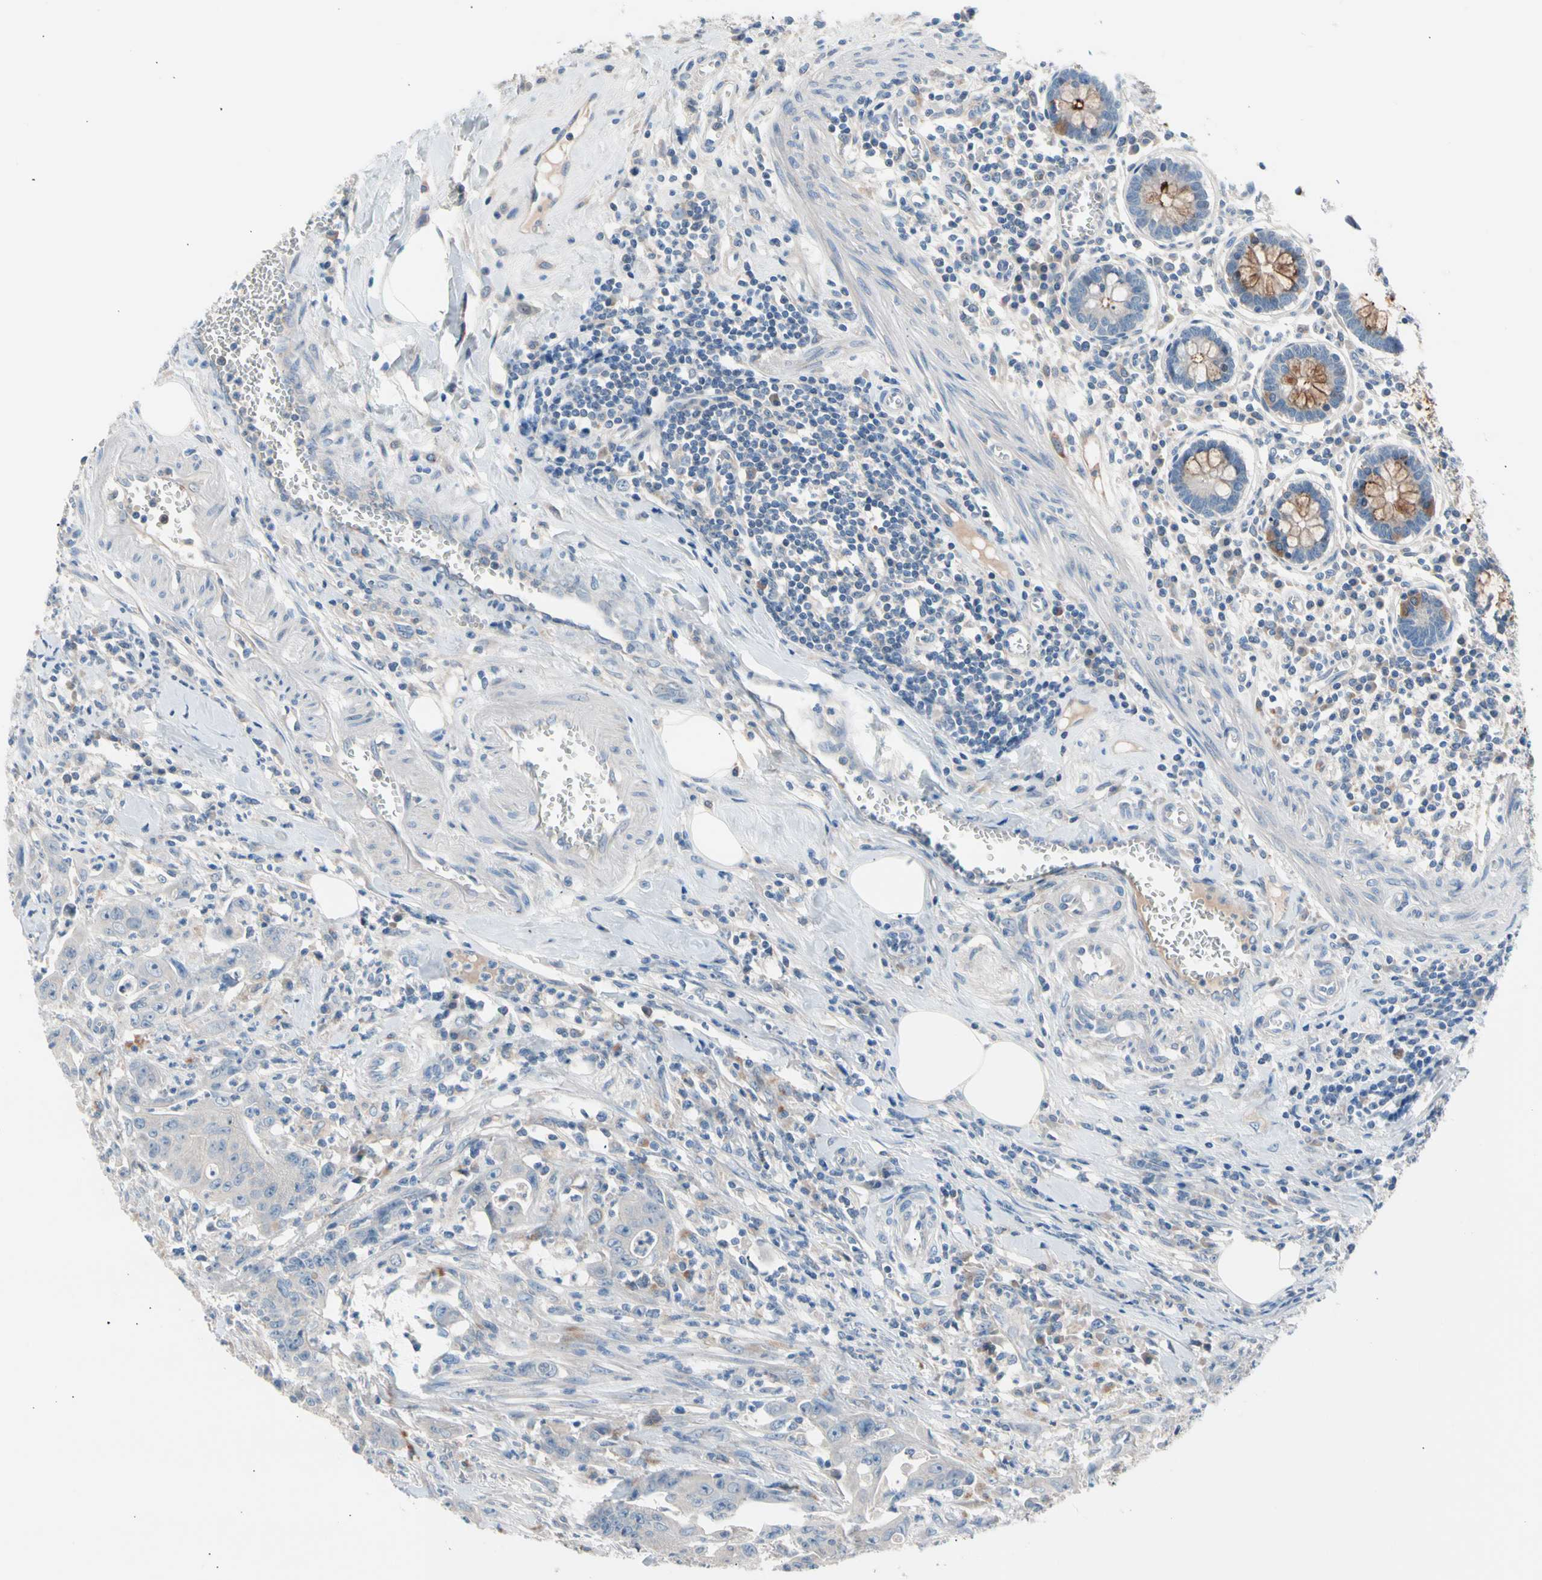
{"staining": {"intensity": "negative", "quantity": "none", "location": "none"}, "tissue": "colorectal cancer", "cell_type": "Tumor cells", "image_type": "cancer", "snomed": [{"axis": "morphology", "description": "Adenocarcinoma, NOS"}, {"axis": "topography", "description": "Colon"}], "caption": "DAB (3,3'-diaminobenzidine) immunohistochemical staining of human colorectal cancer (adenocarcinoma) demonstrates no significant expression in tumor cells.", "gene": "CASQ1", "patient": {"sex": "male", "age": 45}}